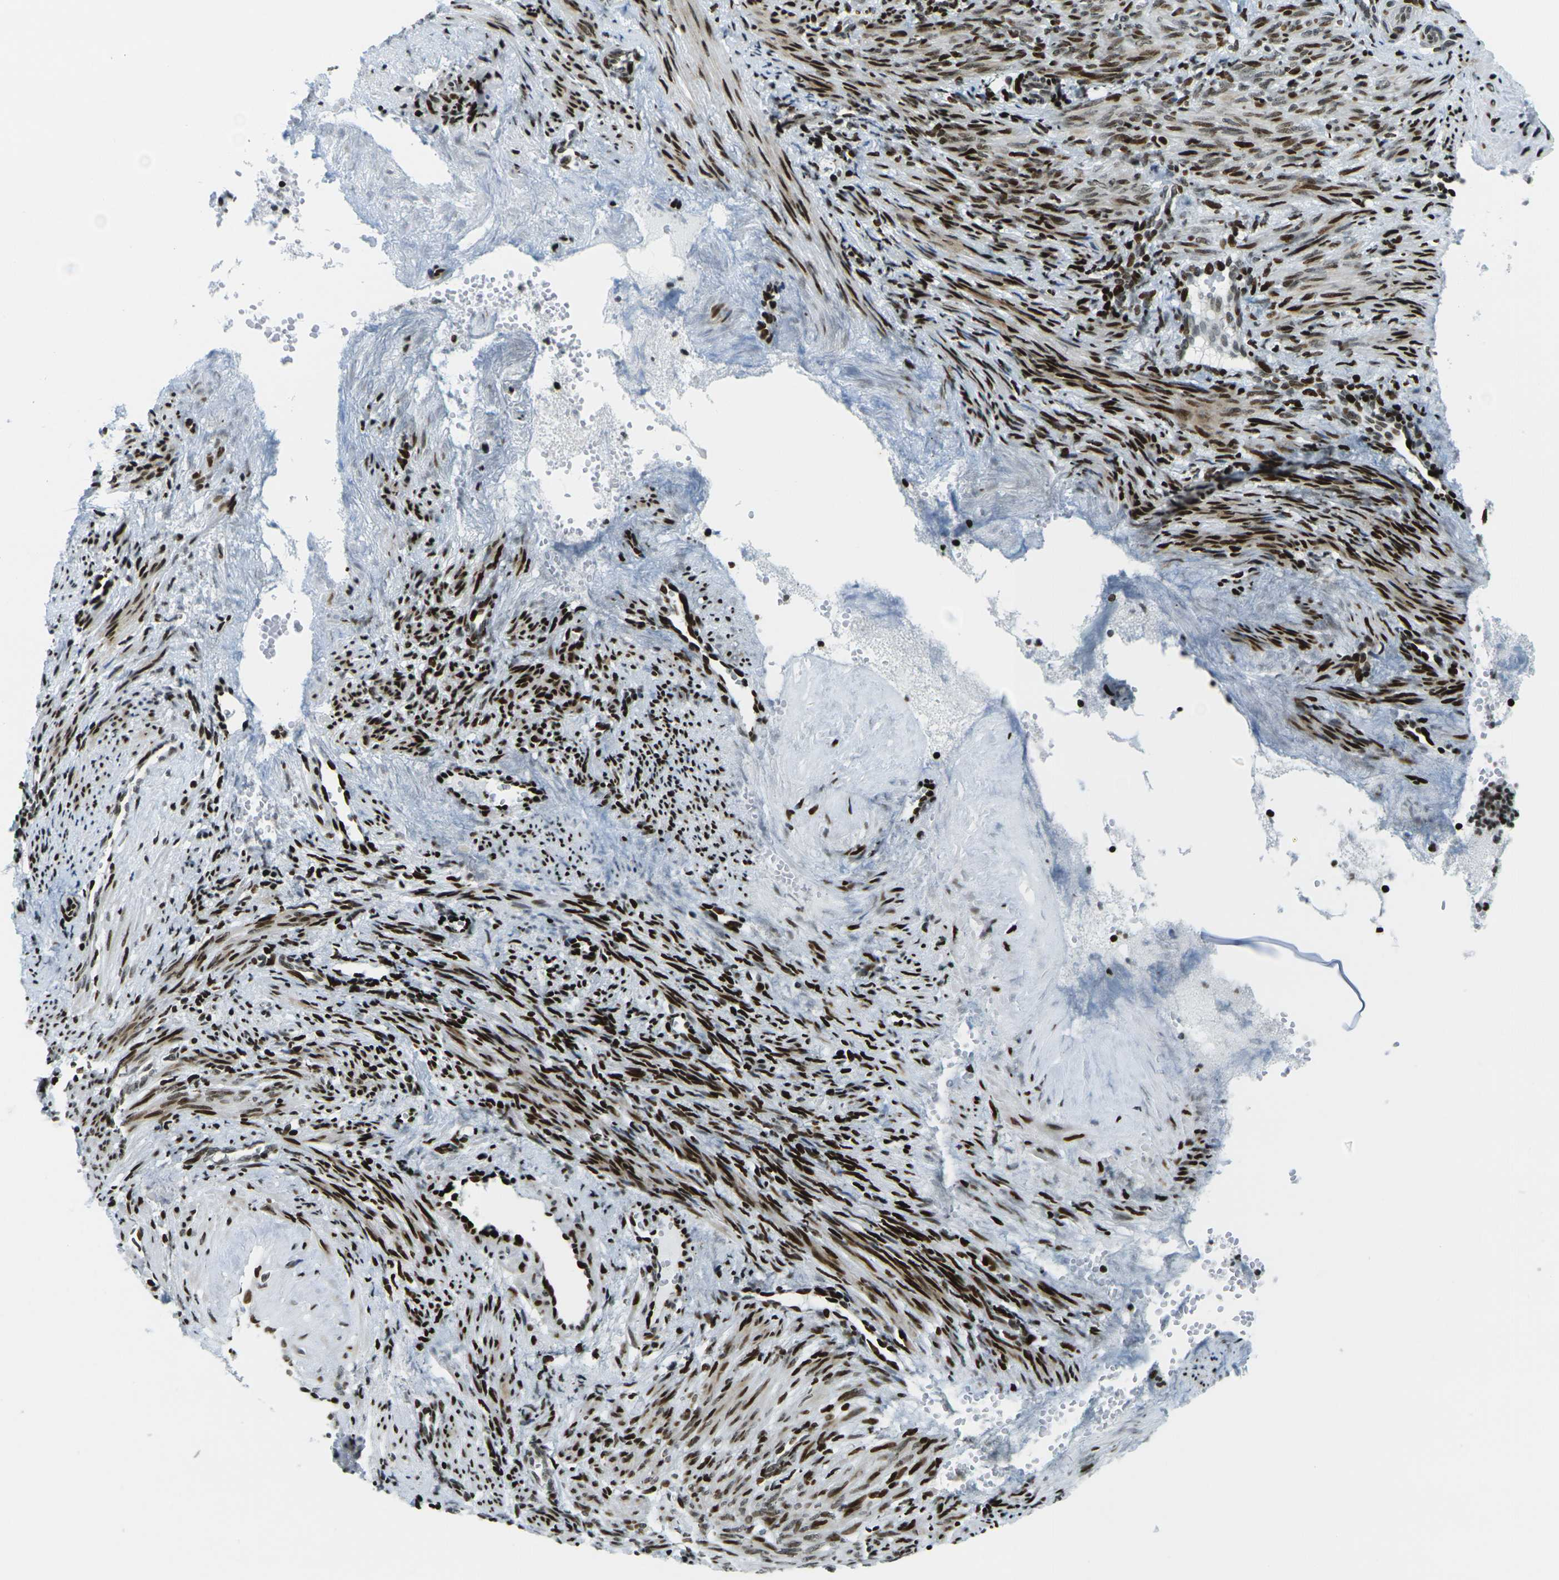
{"staining": {"intensity": "strong", "quantity": ">75%", "location": "nuclear"}, "tissue": "smooth muscle", "cell_type": "Smooth muscle cells", "image_type": "normal", "snomed": [{"axis": "morphology", "description": "Normal tissue, NOS"}, {"axis": "topography", "description": "Endometrium"}], "caption": "Immunohistochemical staining of normal human smooth muscle reveals strong nuclear protein expression in approximately >75% of smooth muscle cells. (DAB = brown stain, brightfield microscopy at high magnification).", "gene": "H3", "patient": {"sex": "female", "age": 33}}